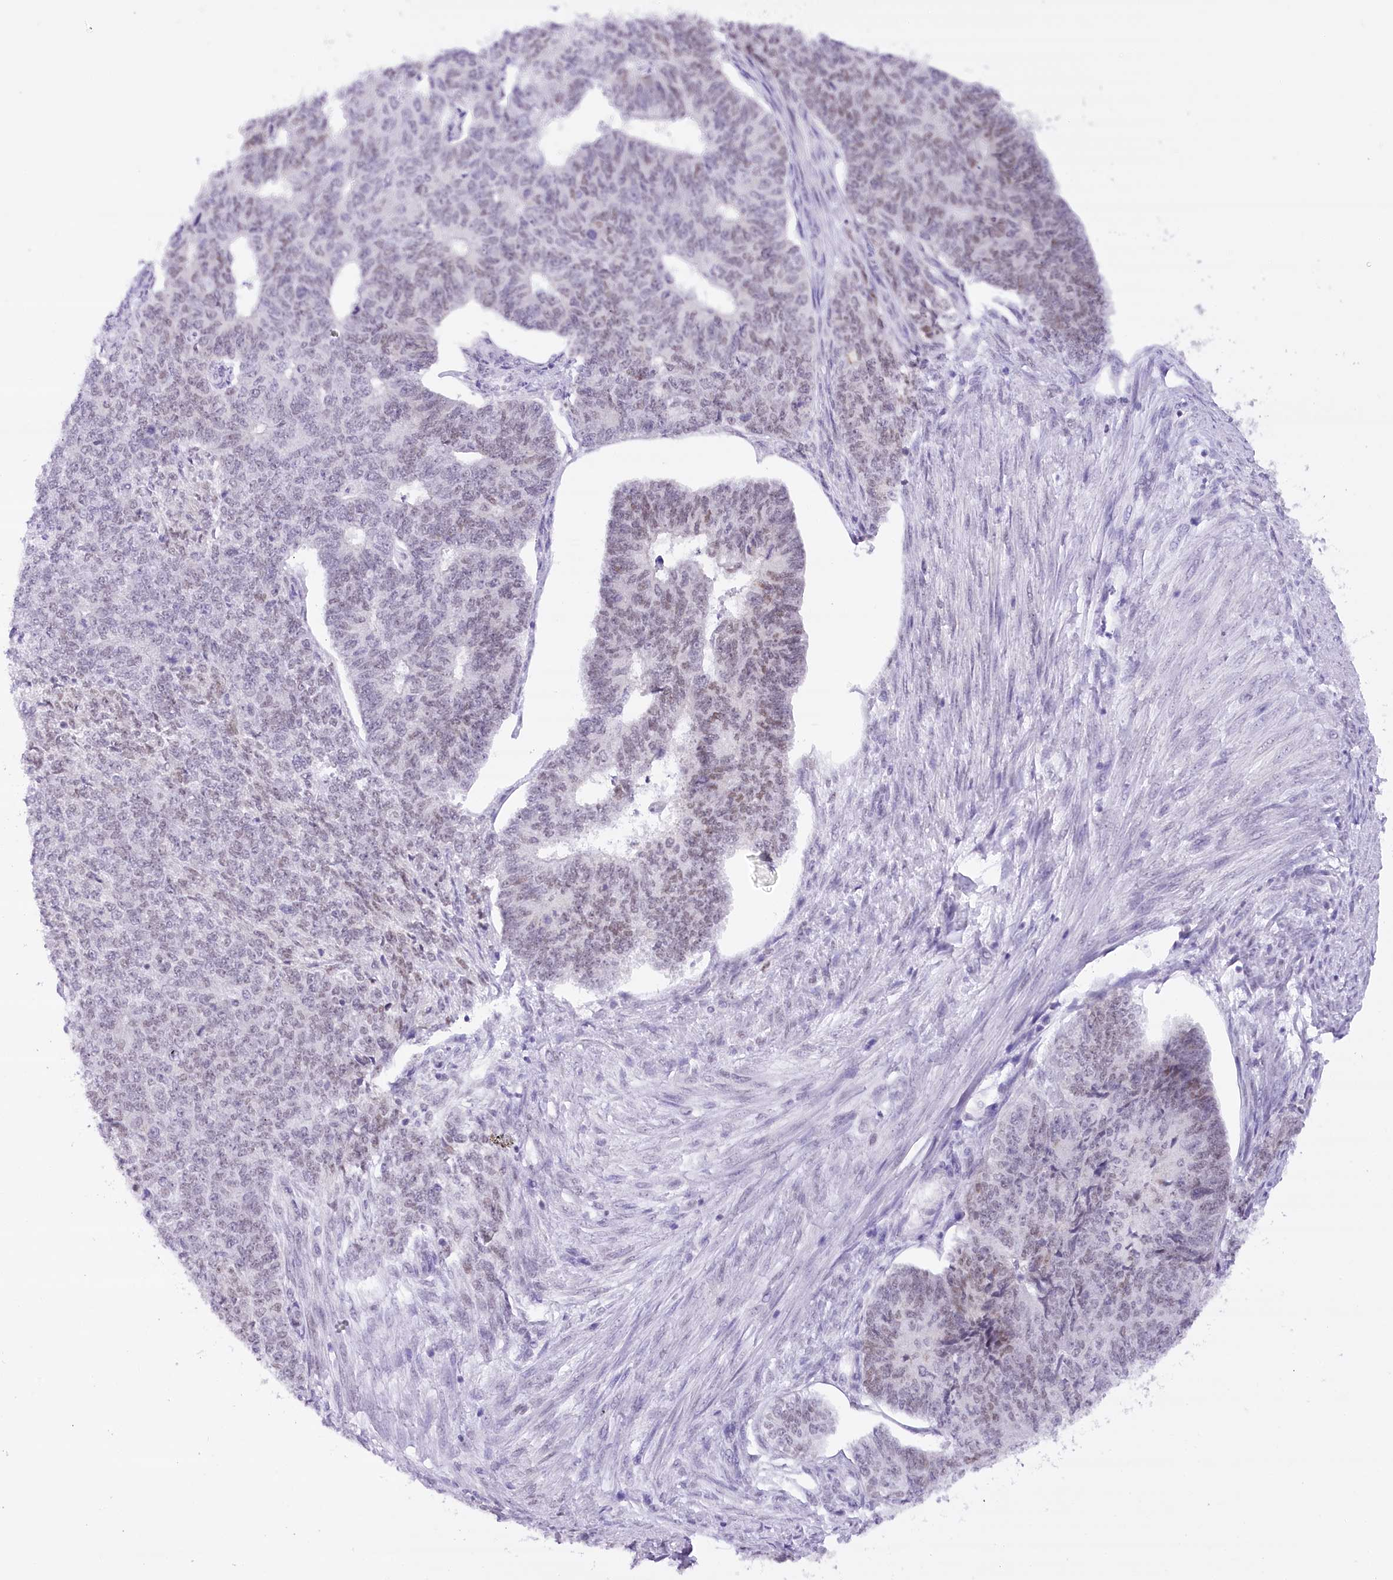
{"staining": {"intensity": "negative", "quantity": "none", "location": "none"}, "tissue": "endometrial cancer", "cell_type": "Tumor cells", "image_type": "cancer", "snomed": [{"axis": "morphology", "description": "Adenocarcinoma, NOS"}, {"axis": "topography", "description": "Endometrium"}], "caption": "The photomicrograph exhibits no significant positivity in tumor cells of endometrial cancer. (DAB (3,3'-diaminobenzidine) immunohistochemistry visualized using brightfield microscopy, high magnification).", "gene": "HNRNPA0", "patient": {"sex": "female", "age": 32}}